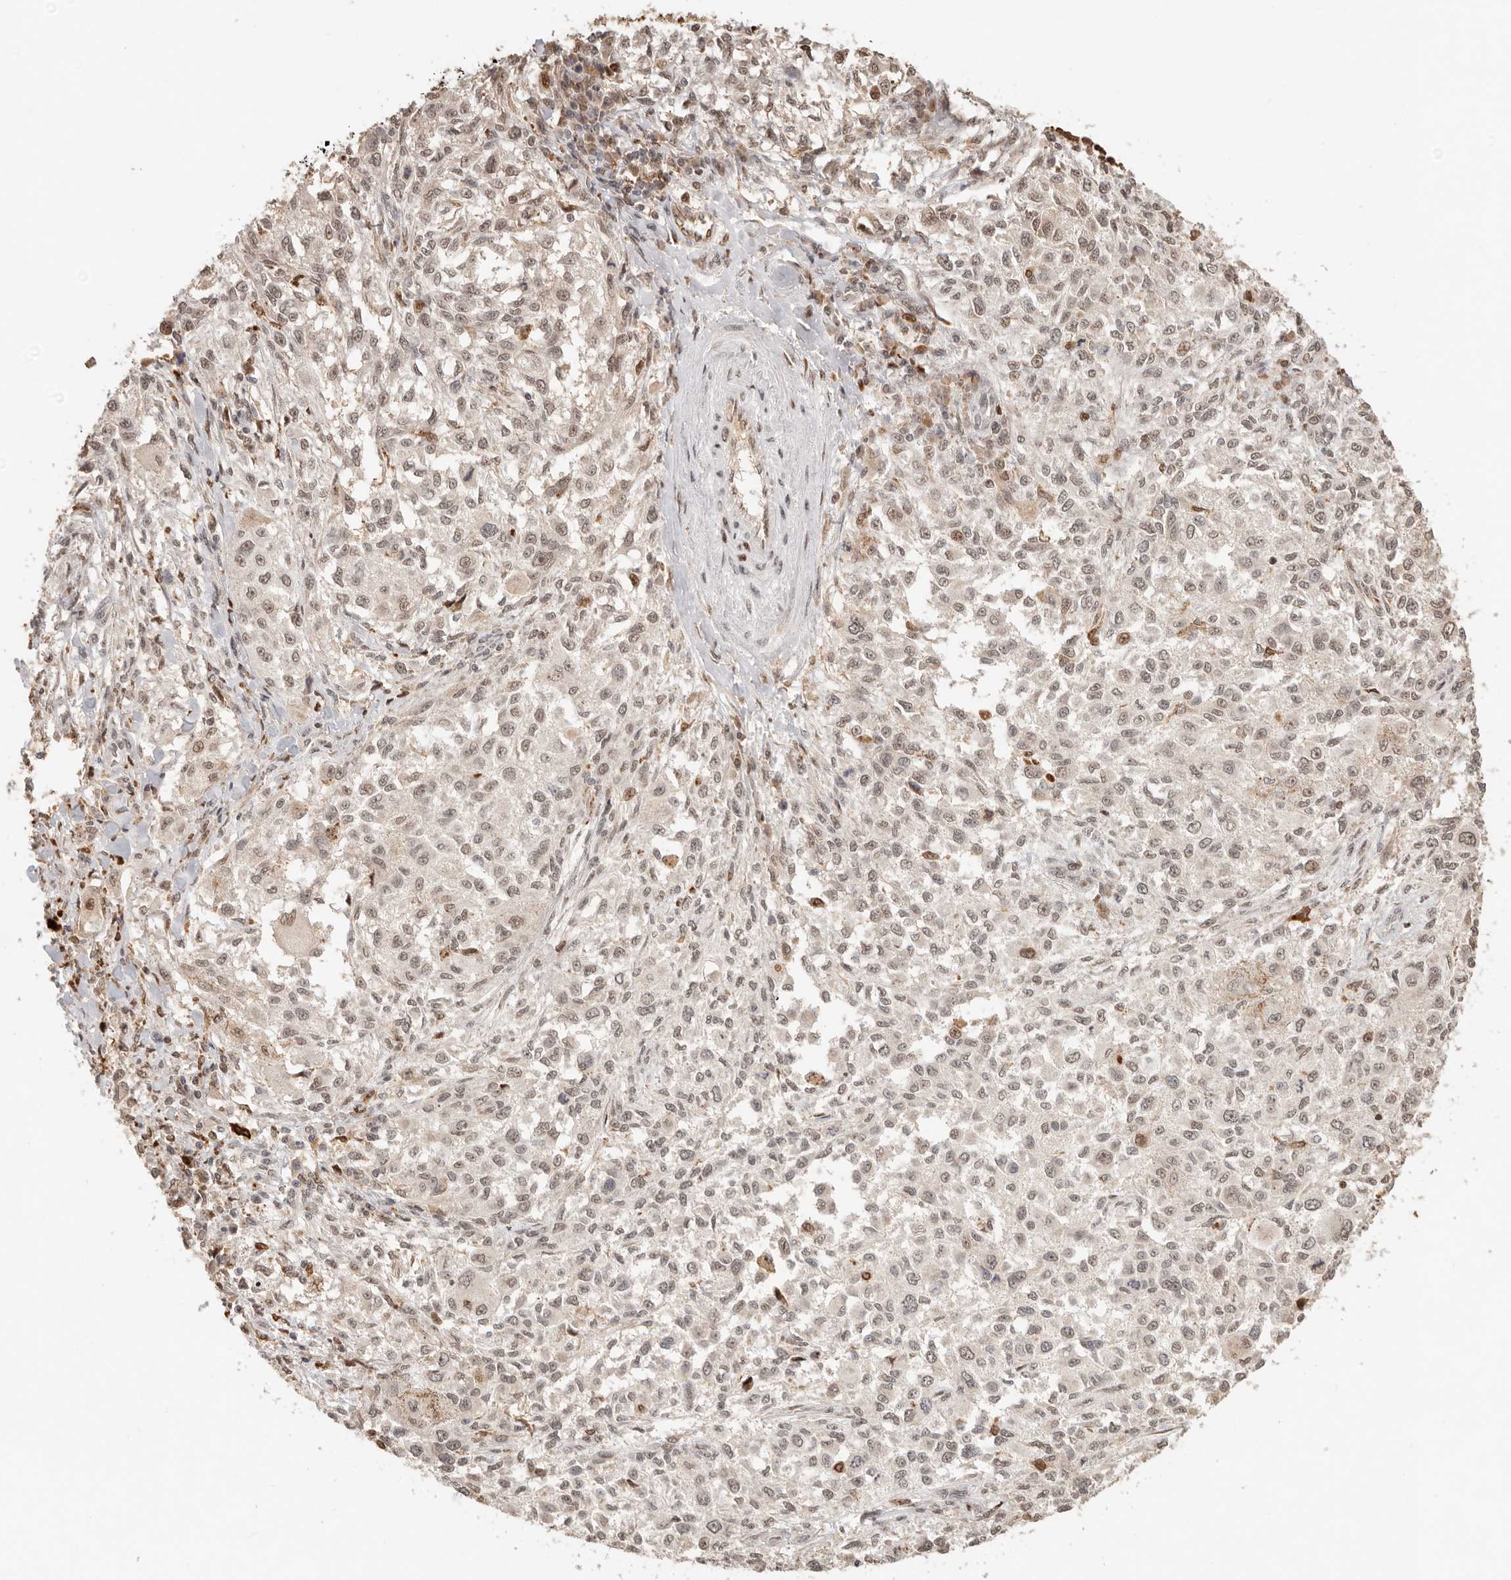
{"staining": {"intensity": "weak", "quantity": "25%-75%", "location": "nuclear"}, "tissue": "melanoma", "cell_type": "Tumor cells", "image_type": "cancer", "snomed": [{"axis": "morphology", "description": "Necrosis, NOS"}, {"axis": "morphology", "description": "Malignant melanoma, NOS"}, {"axis": "topography", "description": "Skin"}], "caption": "Protein expression analysis of human melanoma reveals weak nuclear expression in about 25%-75% of tumor cells.", "gene": "NPAS2", "patient": {"sex": "female", "age": 87}}